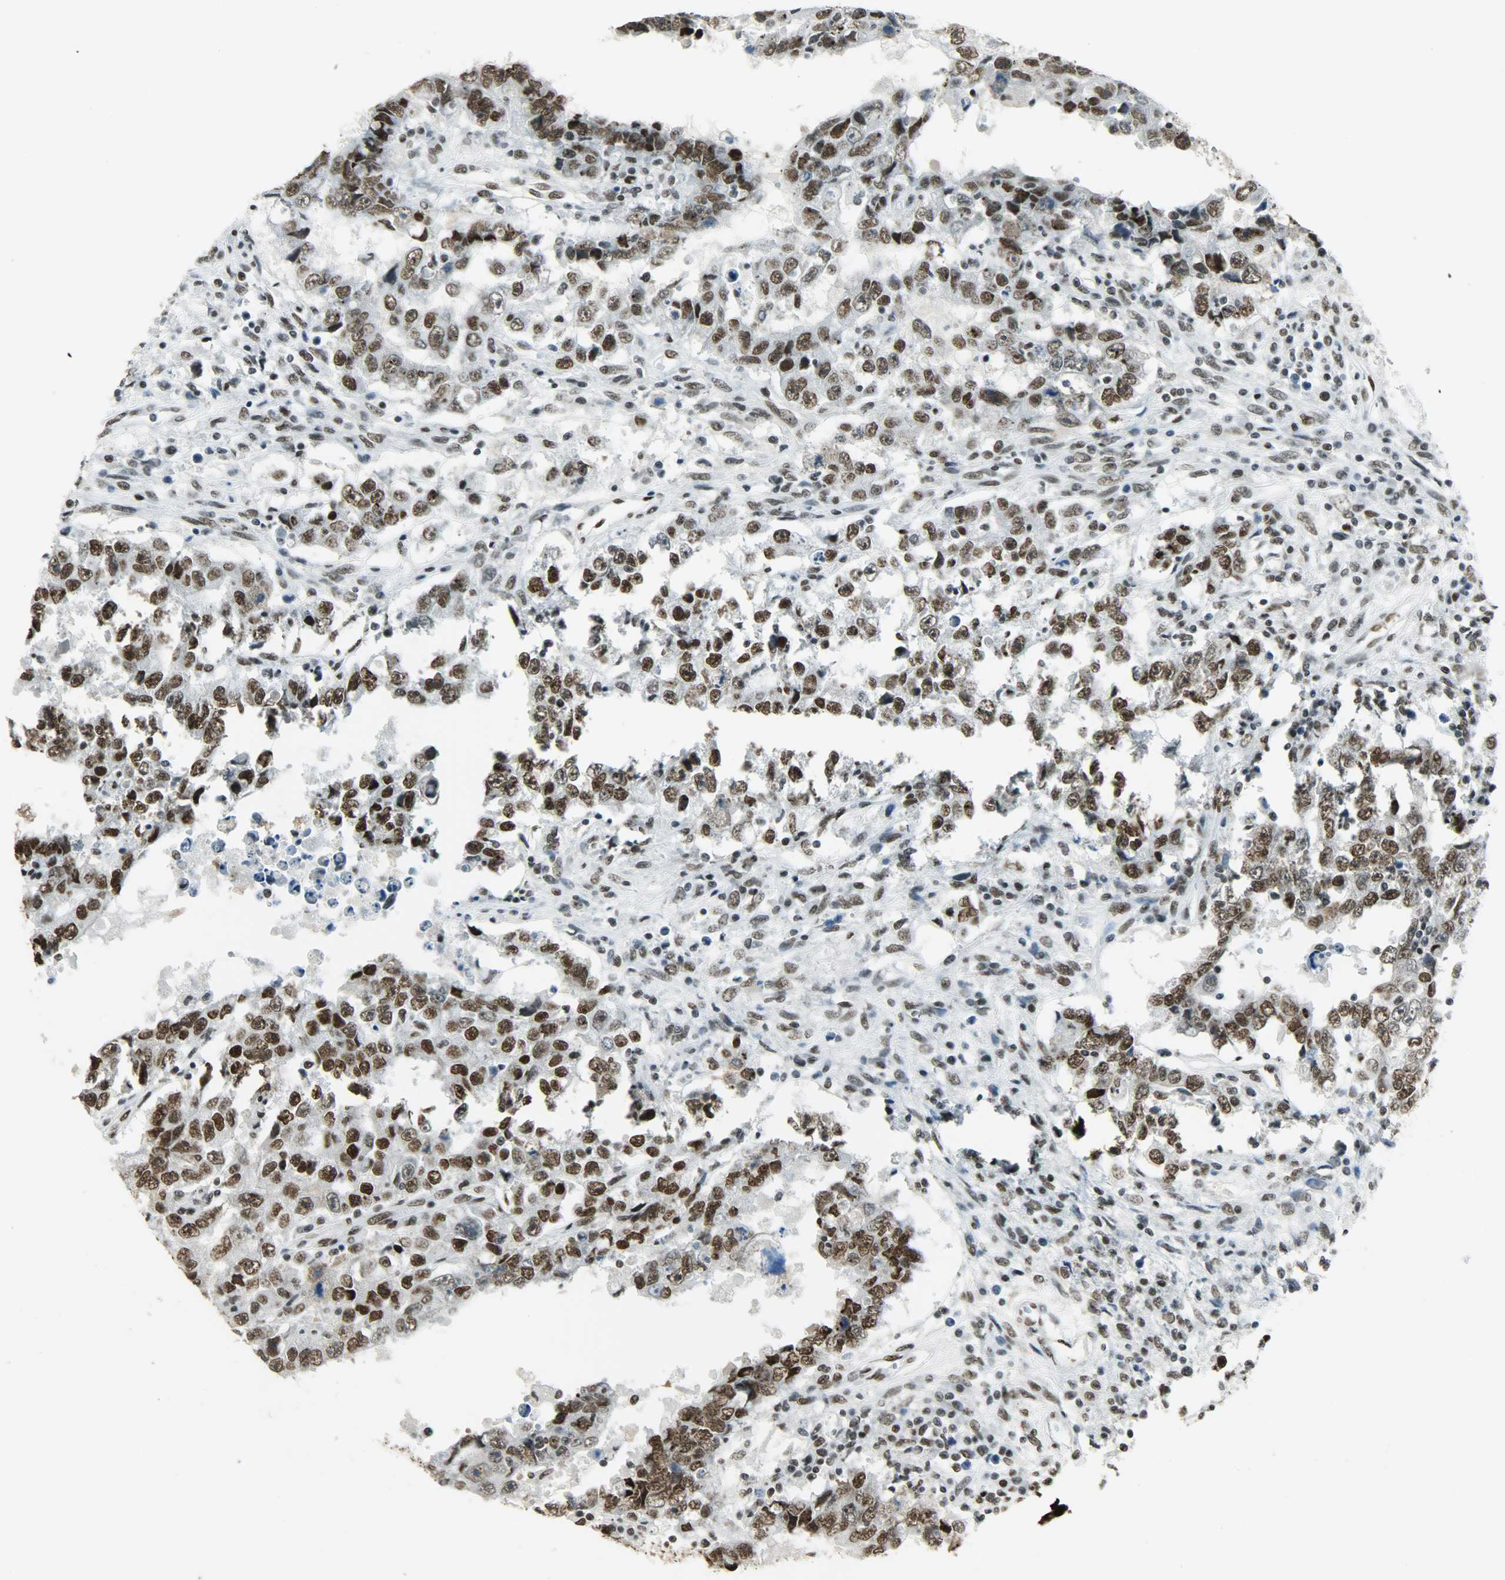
{"staining": {"intensity": "strong", "quantity": ">75%", "location": "nuclear"}, "tissue": "testis cancer", "cell_type": "Tumor cells", "image_type": "cancer", "snomed": [{"axis": "morphology", "description": "Carcinoma, Embryonal, NOS"}, {"axis": "topography", "description": "Testis"}], "caption": "High-magnification brightfield microscopy of embryonal carcinoma (testis) stained with DAB (3,3'-diaminobenzidine) (brown) and counterstained with hematoxylin (blue). tumor cells exhibit strong nuclear expression is present in approximately>75% of cells. Using DAB (brown) and hematoxylin (blue) stains, captured at high magnification using brightfield microscopy.", "gene": "MYEF2", "patient": {"sex": "male", "age": 26}}